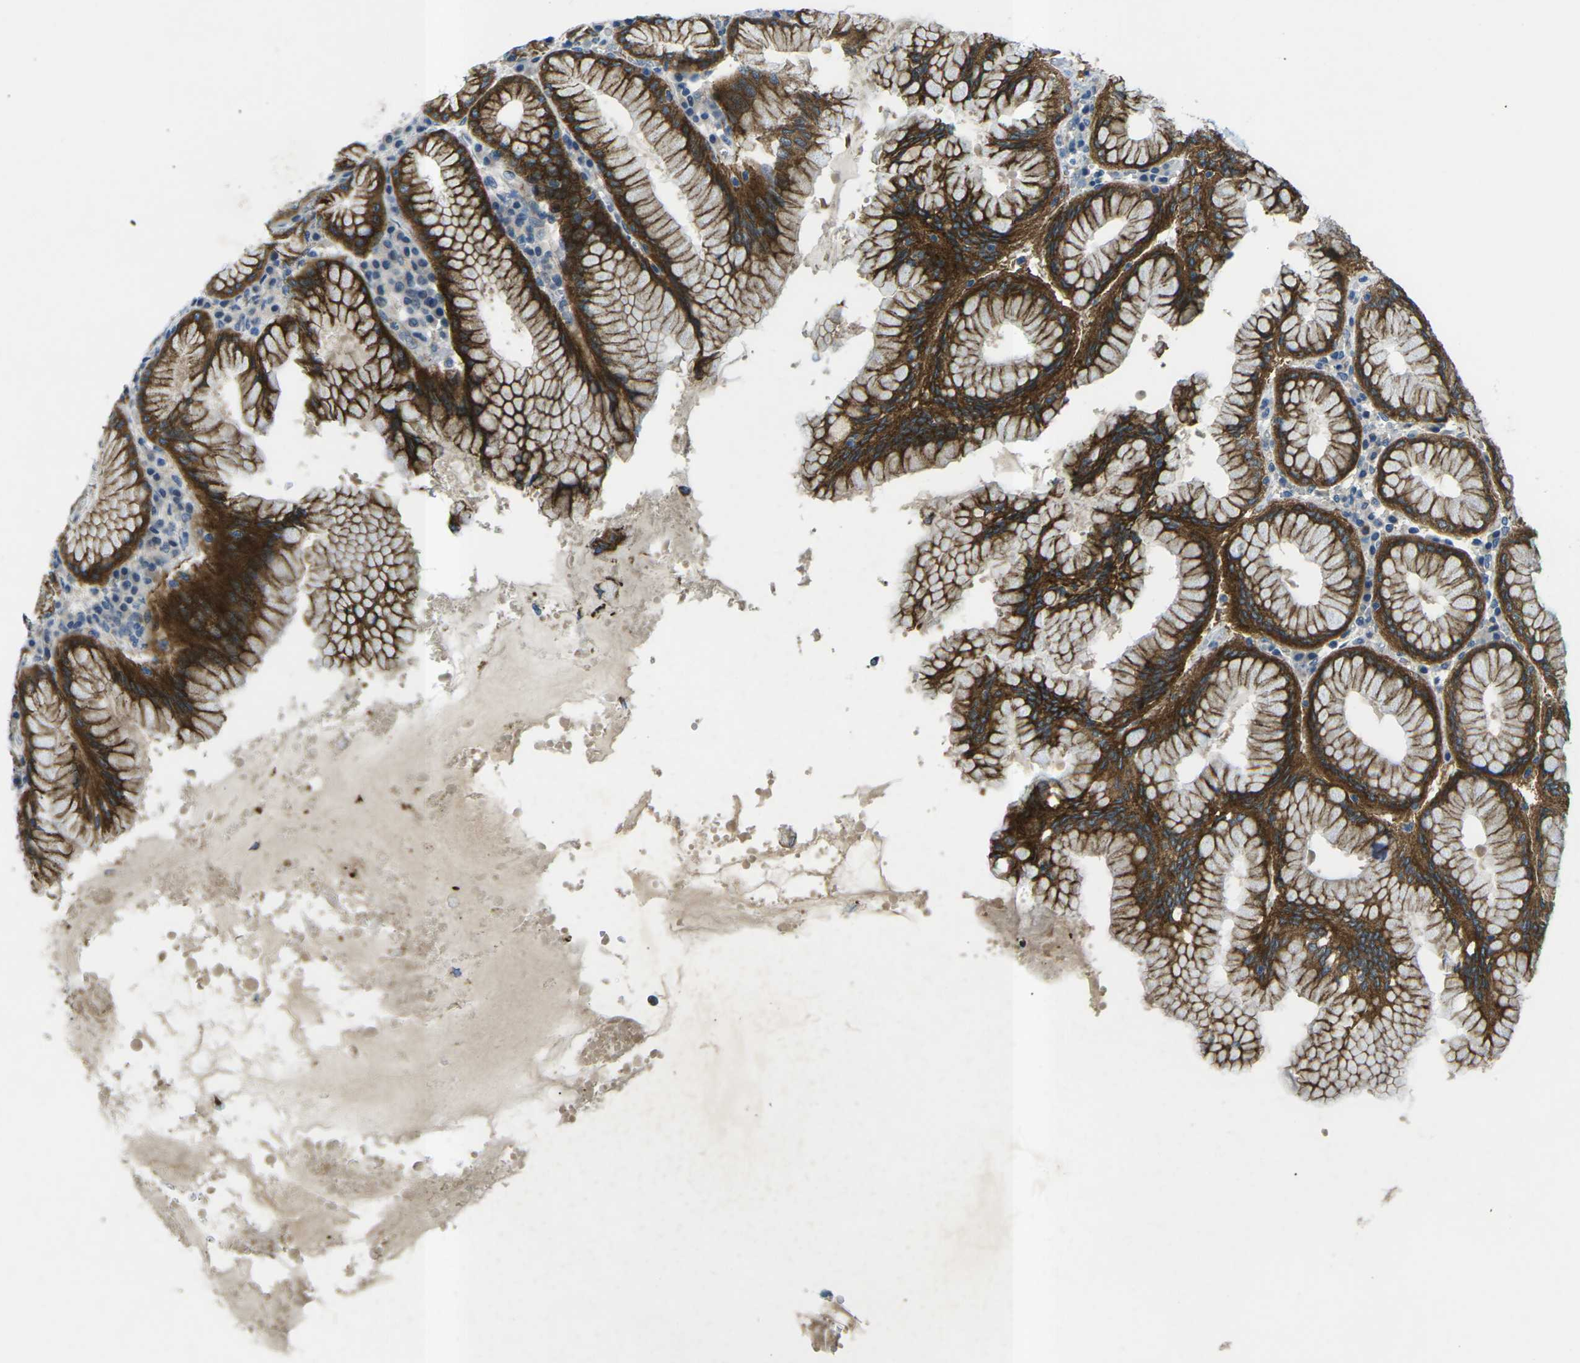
{"staining": {"intensity": "strong", "quantity": ">75%", "location": "cytoplasmic/membranous"}, "tissue": "stomach", "cell_type": "Glandular cells", "image_type": "normal", "snomed": [{"axis": "morphology", "description": "Normal tissue, NOS"}, {"axis": "topography", "description": "Stomach"}, {"axis": "topography", "description": "Stomach, lower"}], "caption": "Immunohistochemical staining of normal human stomach shows strong cytoplasmic/membranous protein staining in about >75% of glandular cells. (Stains: DAB in brown, nuclei in blue, Microscopy: brightfield microscopy at high magnification).", "gene": "CTNND1", "patient": {"sex": "female", "age": 56}}